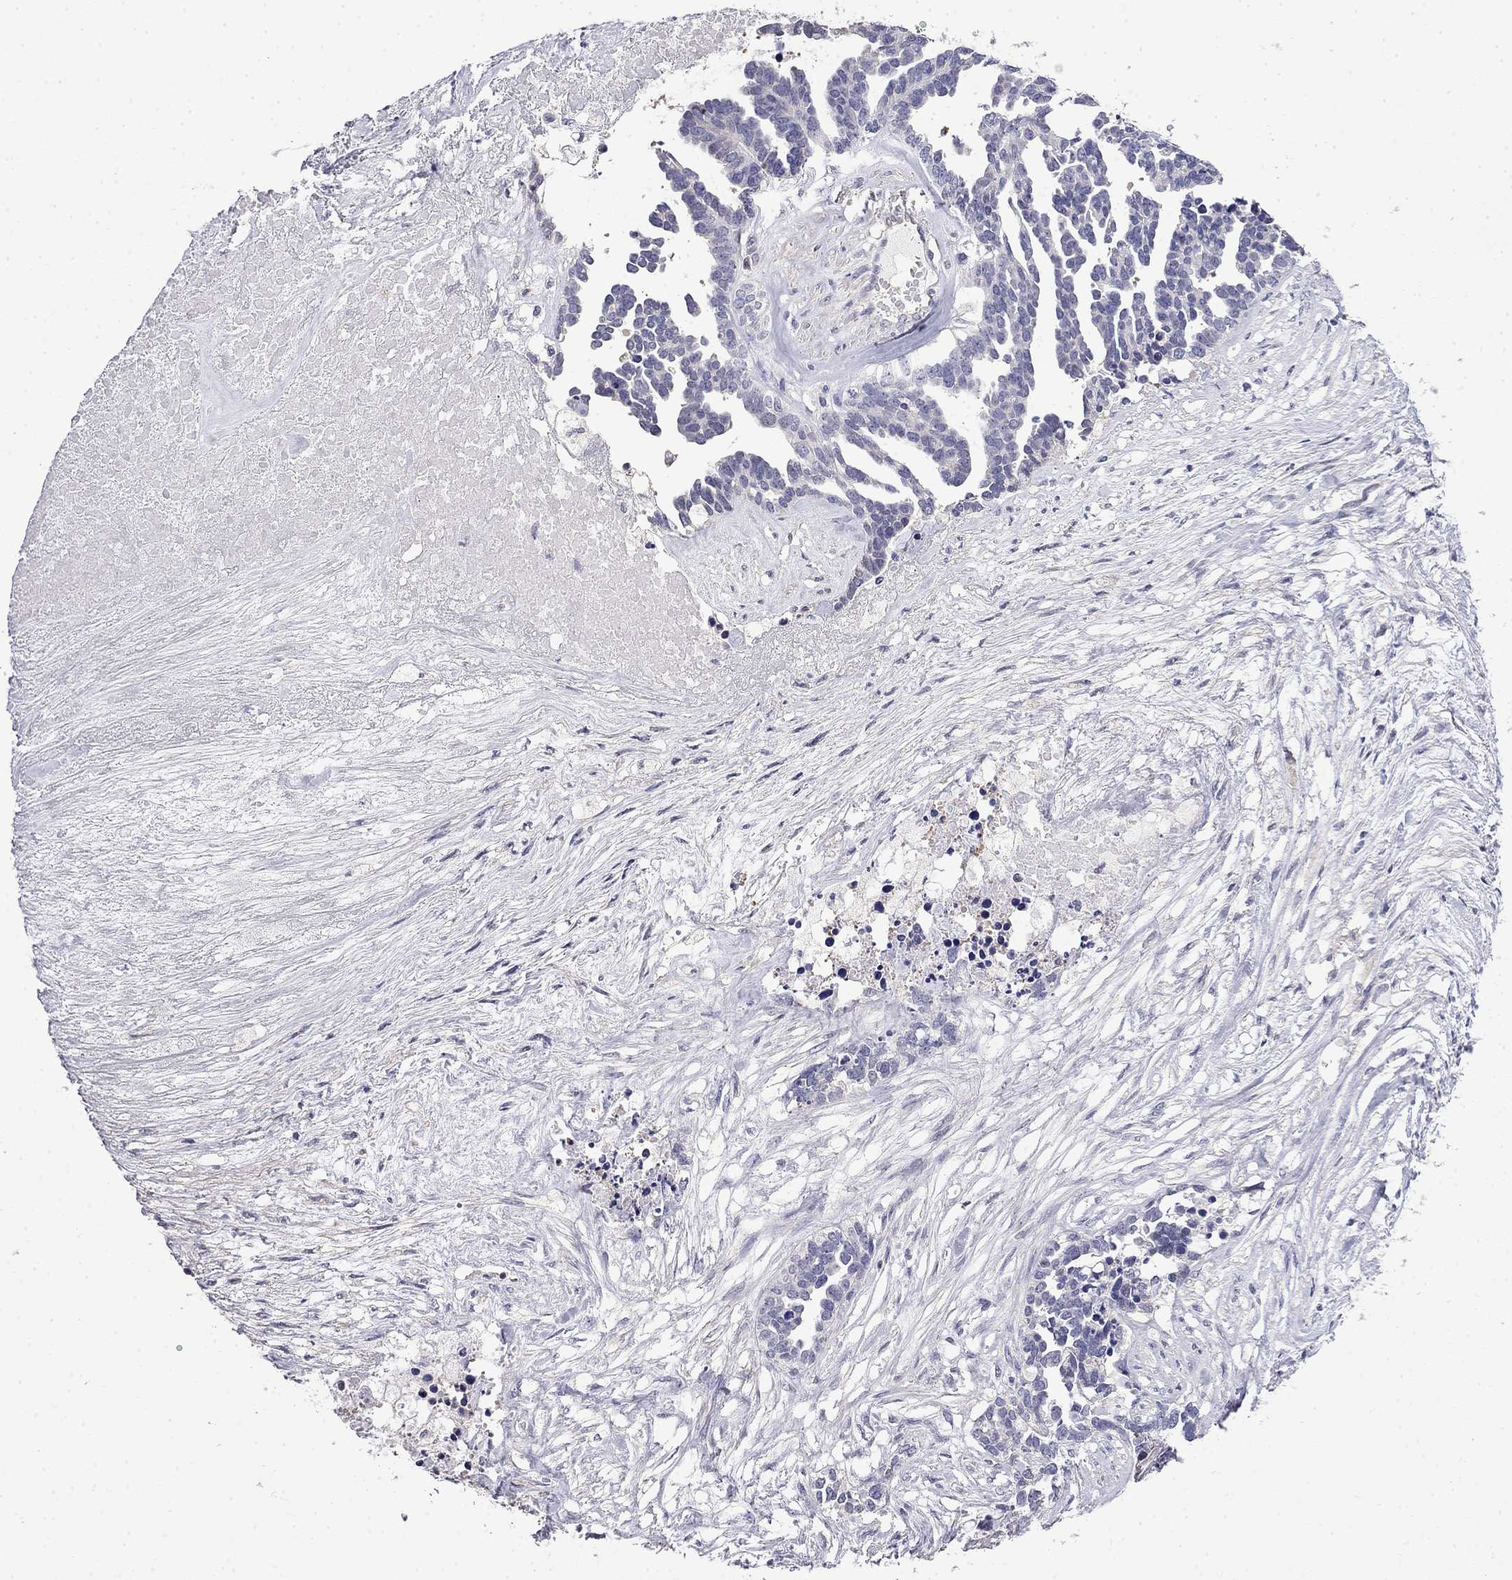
{"staining": {"intensity": "negative", "quantity": "none", "location": "none"}, "tissue": "ovarian cancer", "cell_type": "Tumor cells", "image_type": "cancer", "snomed": [{"axis": "morphology", "description": "Cystadenocarcinoma, serous, NOS"}, {"axis": "topography", "description": "Ovary"}], "caption": "Immunohistochemistry micrograph of neoplastic tissue: human ovarian serous cystadenocarcinoma stained with DAB demonstrates no significant protein staining in tumor cells. (DAB immunohistochemistry (IHC) with hematoxylin counter stain).", "gene": "GUCA1B", "patient": {"sex": "female", "age": 54}}